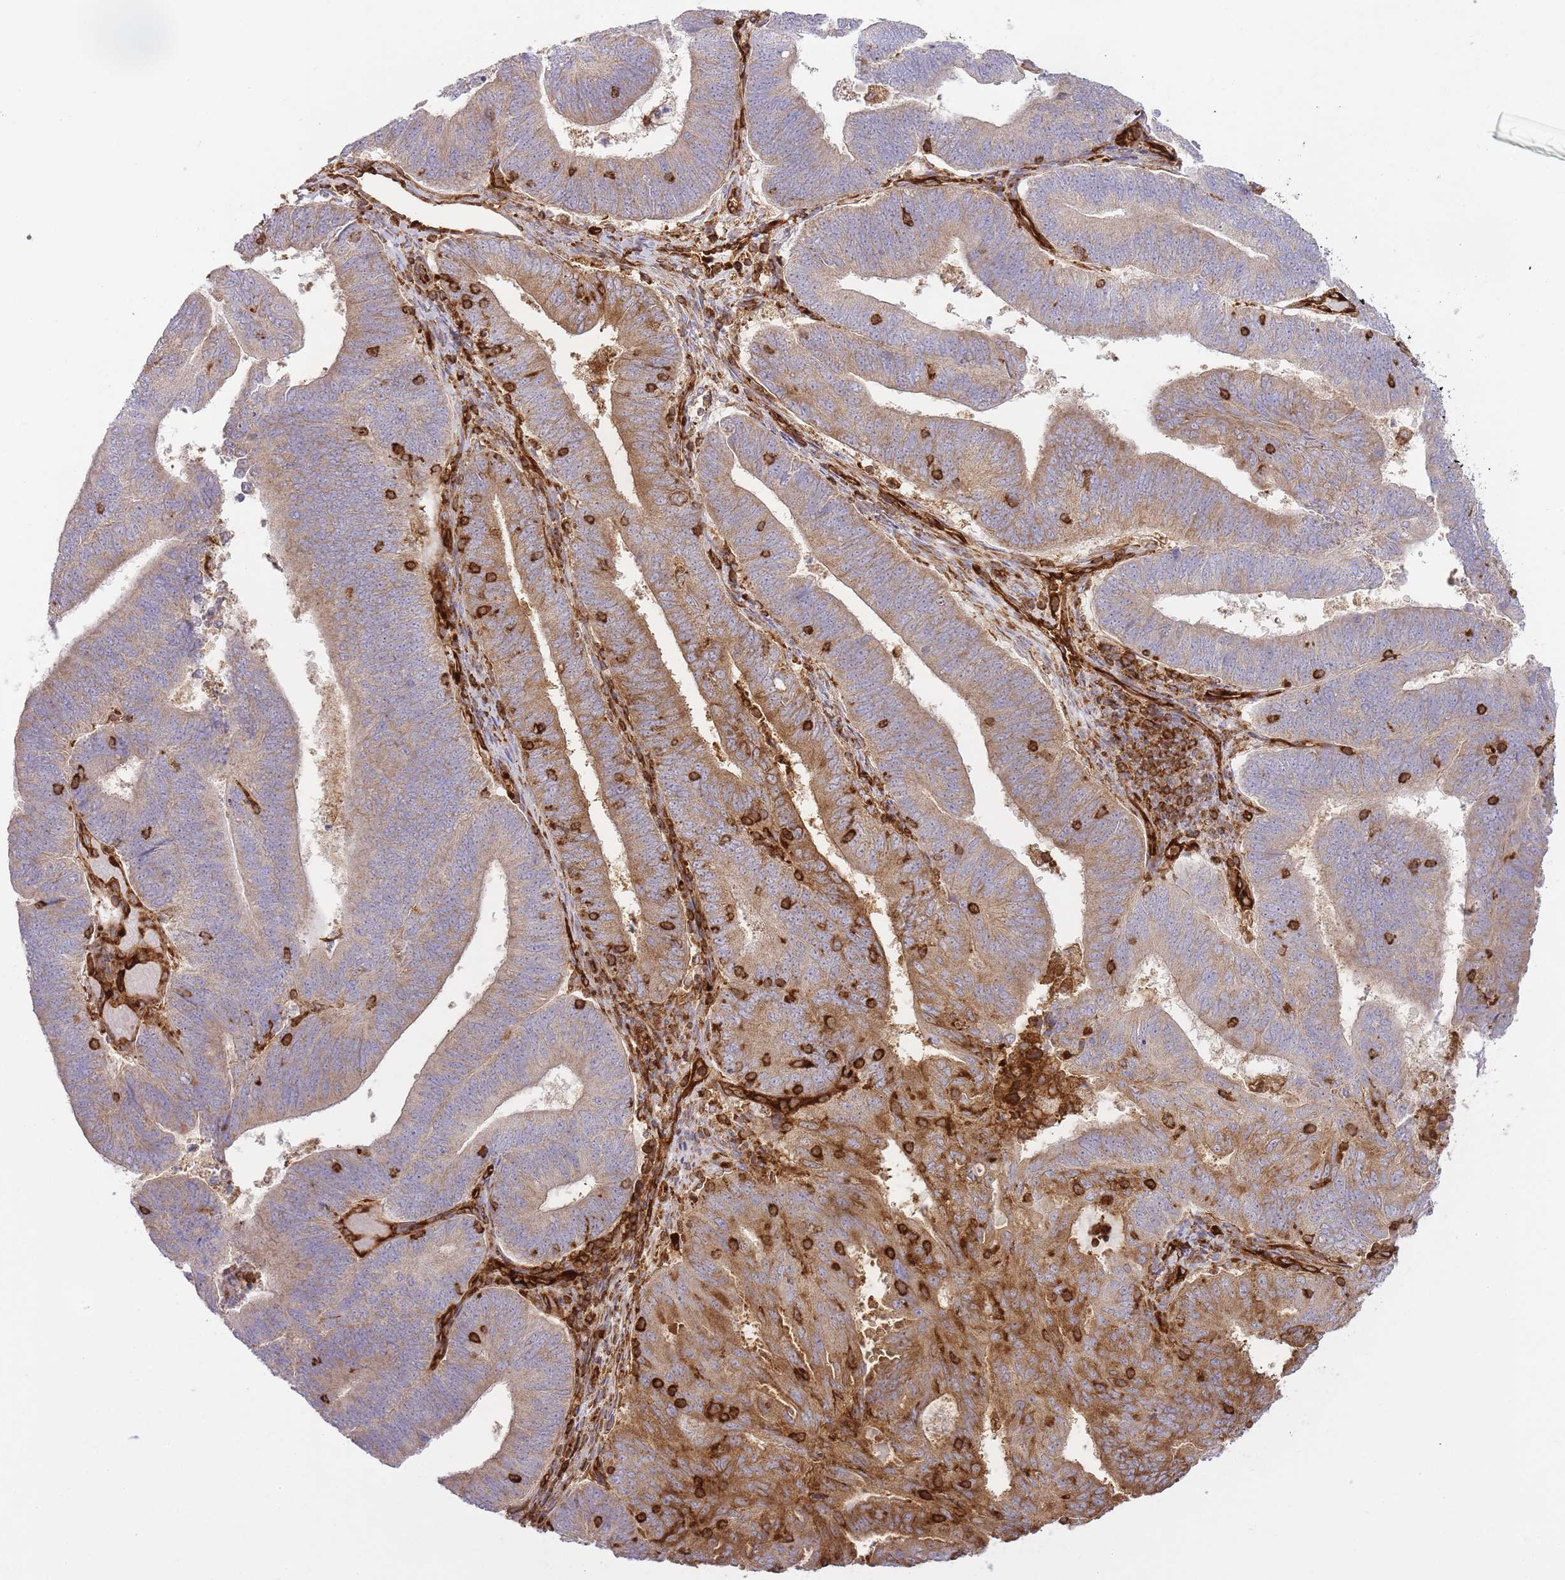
{"staining": {"intensity": "weak", "quantity": ">75%", "location": "cytoplasmic/membranous"}, "tissue": "endometrial cancer", "cell_type": "Tumor cells", "image_type": "cancer", "snomed": [{"axis": "morphology", "description": "Adenocarcinoma, NOS"}, {"axis": "topography", "description": "Endometrium"}], "caption": "A high-resolution micrograph shows immunohistochemistry (IHC) staining of endometrial cancer, which reveals weak cytoplasmic/membranous positivity in about >75% of tumor cells.", "gene": "MSN", "patient": {"sex": "female", "age": 70}}